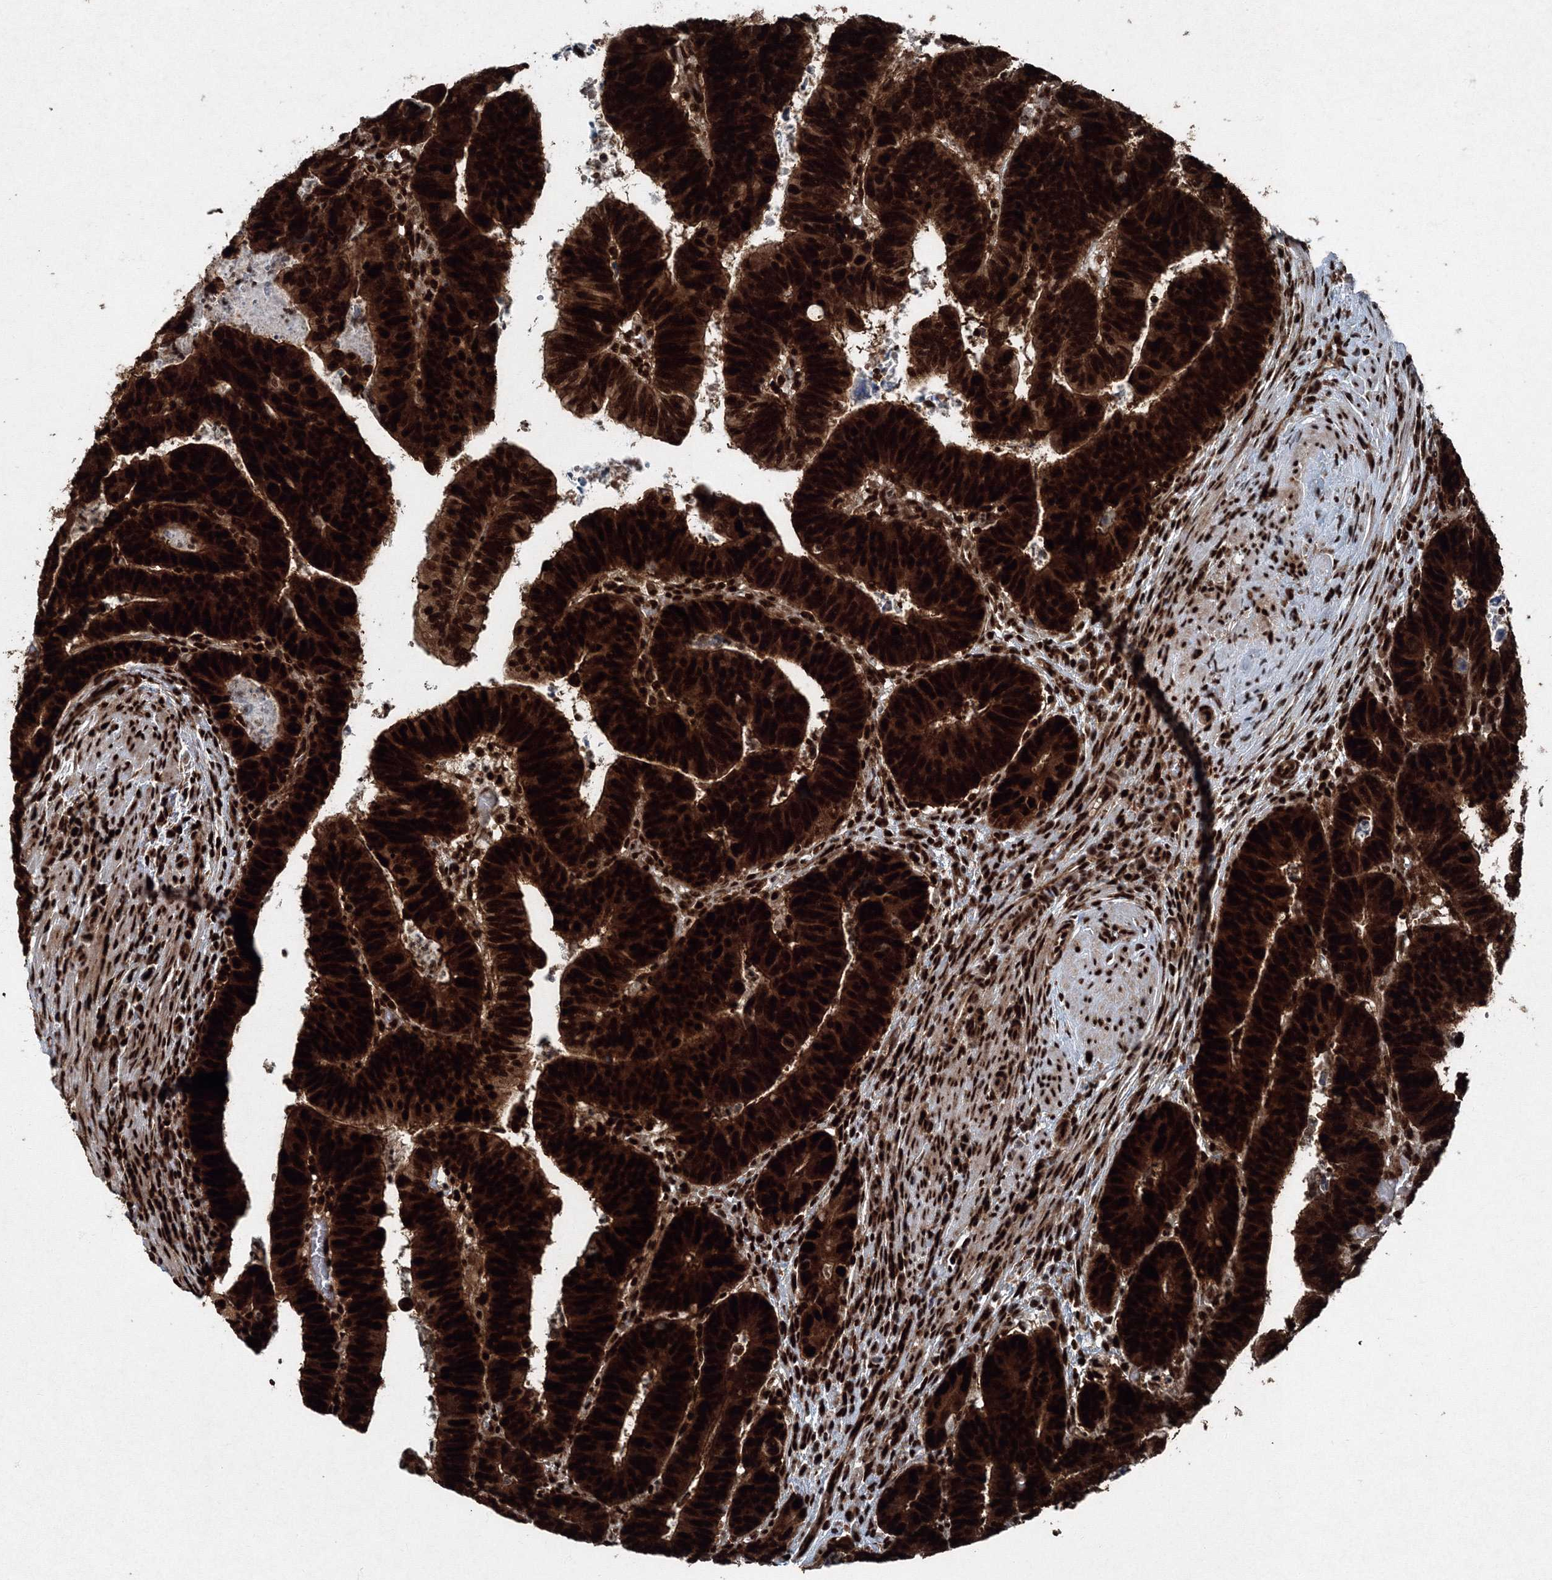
{"staining": {"intensity": "strong", "quantity": ">75%", "location": "cytoplasmic/membranous,nuclear"}, "tissue": "colorectal cancer", "cell_type": "Tumor cells", "image_type": "cancer", "snomed": [{"axis": "morphology", "description": "Normal tissue, NOS"}, {"axis": "morphology", "description": "Adenocarcinoma, NOS"}, {"axis": "topography", "description": "Rectum"}], "caption": "DAB (3,3'-diaminobenzidine) immunohistochemical staining of human colorectal cancer (adenocarcinoma) shows strong cytoplasmic/membranous and nuclear protein positivity in approximately >75% of tumor cells. (DAB IHC, brown staining for protein, blue staining for nuclei).", "gene": "SNRPC", "patient": {"sex": "female", "age": 65}}